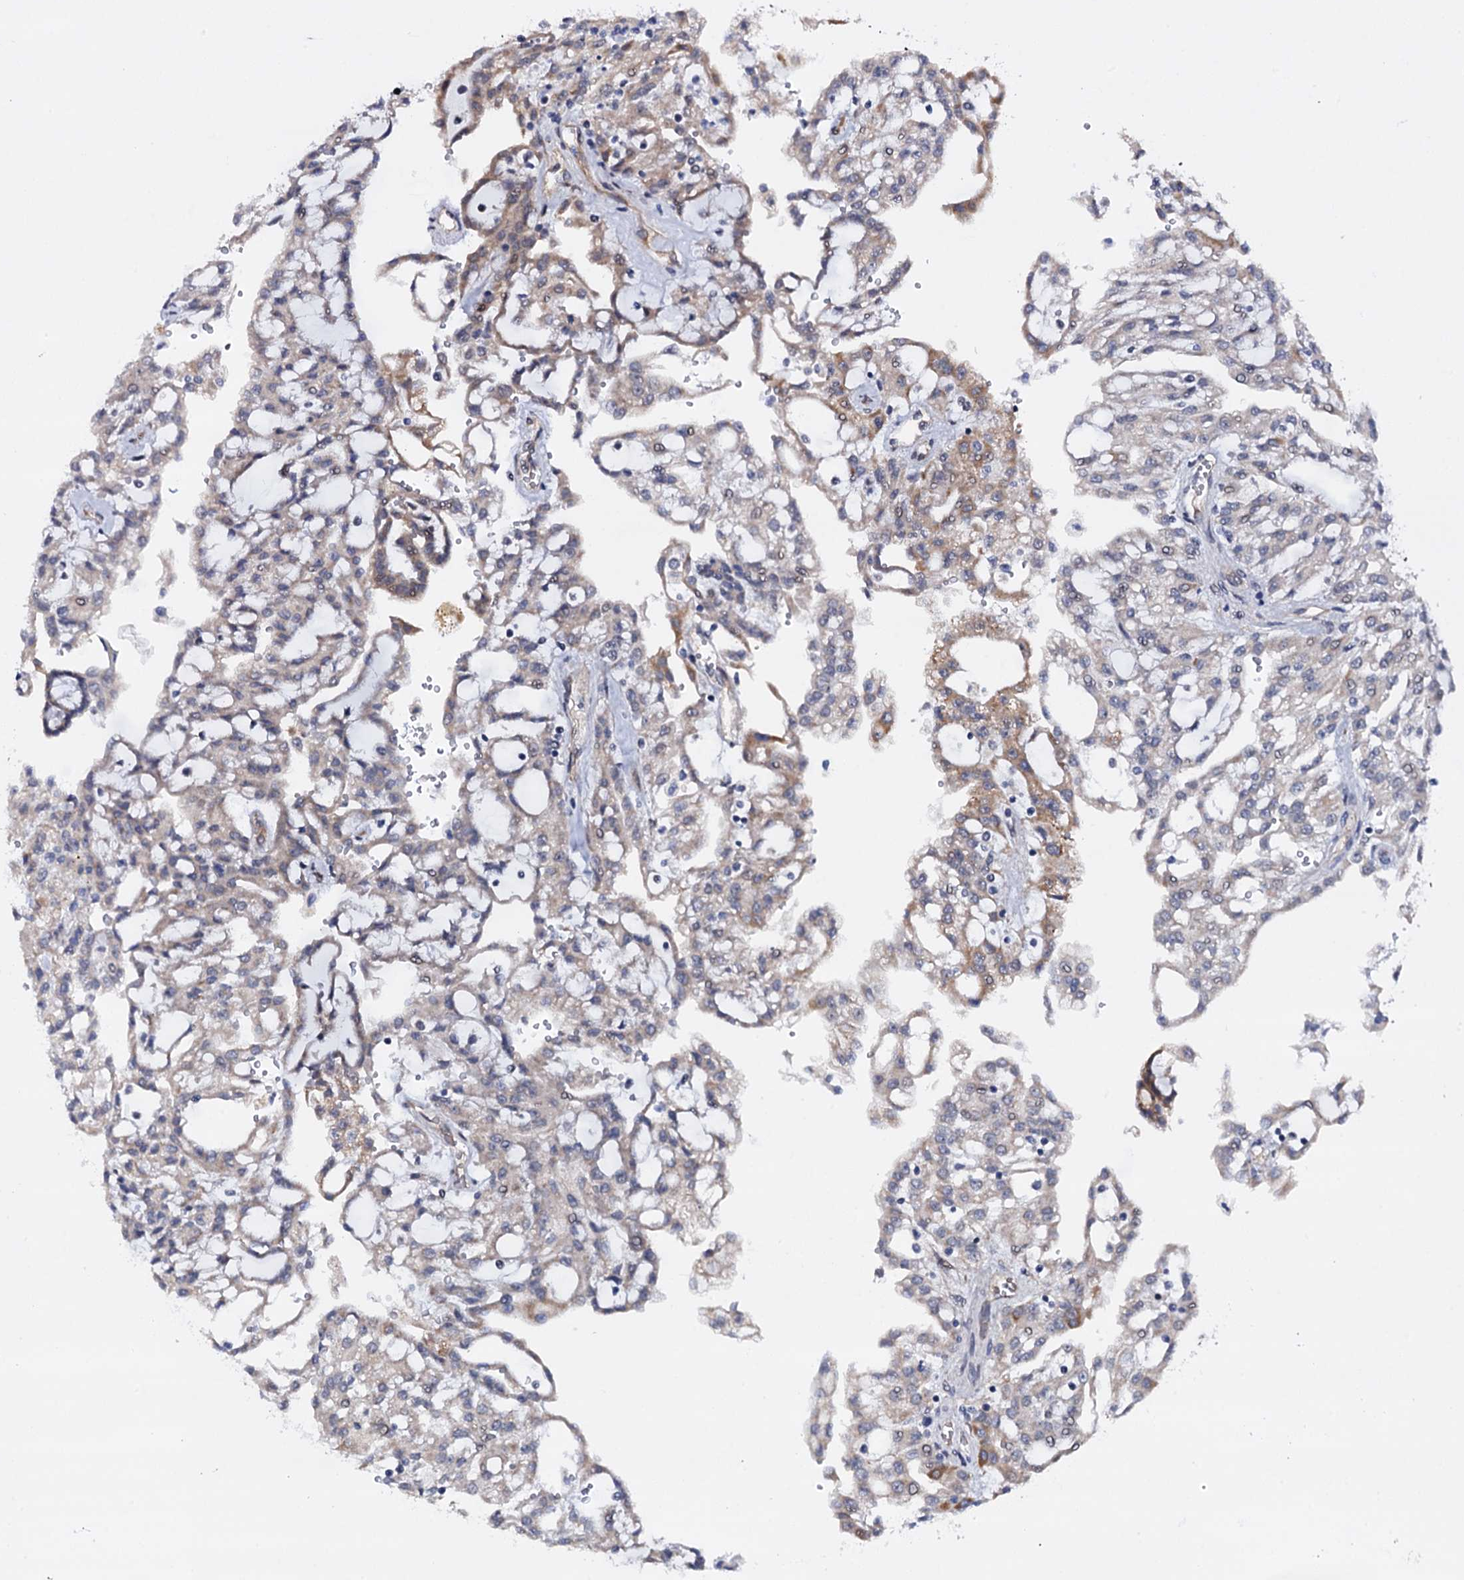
{"staining": {"intensity": "moderate", "quantity": "<25%", "location": "cytoplasmic/membranous"}, "tissue": "renal cancer", "cell_type": "Tumor cells", "image_type": "cancer", "snomed": [{"axis": "morphology", "description": "Adenocarcinoma, NOS"}, {"axis": "topography", "description": "Kidney"}], "caption": "Brown immunohistochemical staining in renal cancer reveals moderate cytoplasmic/membranous staining in about <25% of tumor cells. Ihc stains the protein in brown and the nuclei are stained blue.", "gene": "GAREM1", "patient": {"sex": "male", "age": 63}}